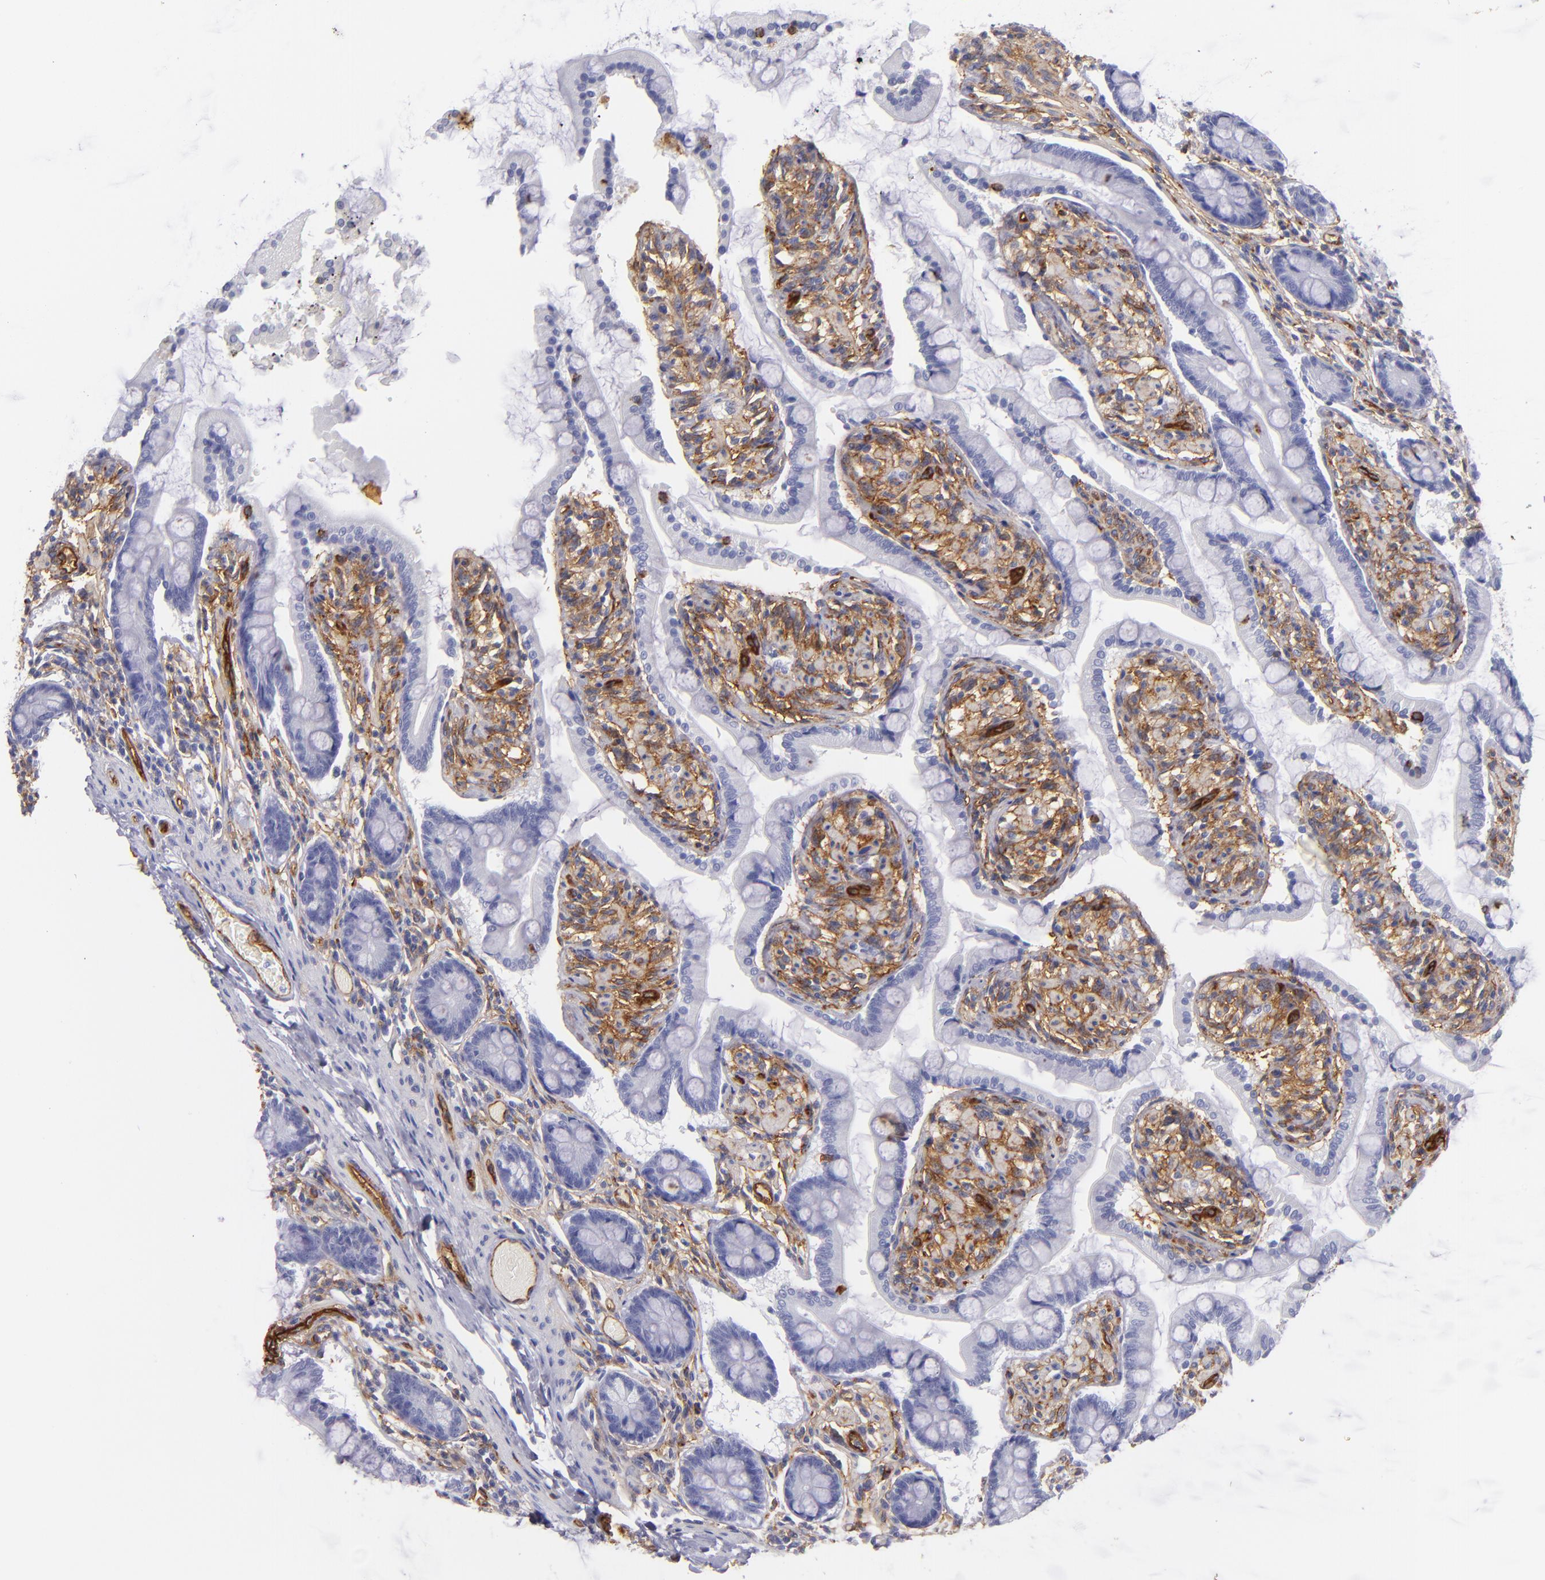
{"staining": {"intensity": "negative", "quantity": "none", "location": "none"}, "tissue": "small intestine", "cell_type": "Glandular cells", "image_type": "normal", "snomed": [{"axis": "morphology", "description": "Normal tissue, NOS"}, {"axis": "topography", "description": "Small intestine"}], "caption": "DAB (3,3'-diaminobenzidine) immunohistochemical staining of normal human small intestine shows no significant staining in glandular cells.", "gene": "ENTPD1", "patient": {"sex": "male", "age": 41}}